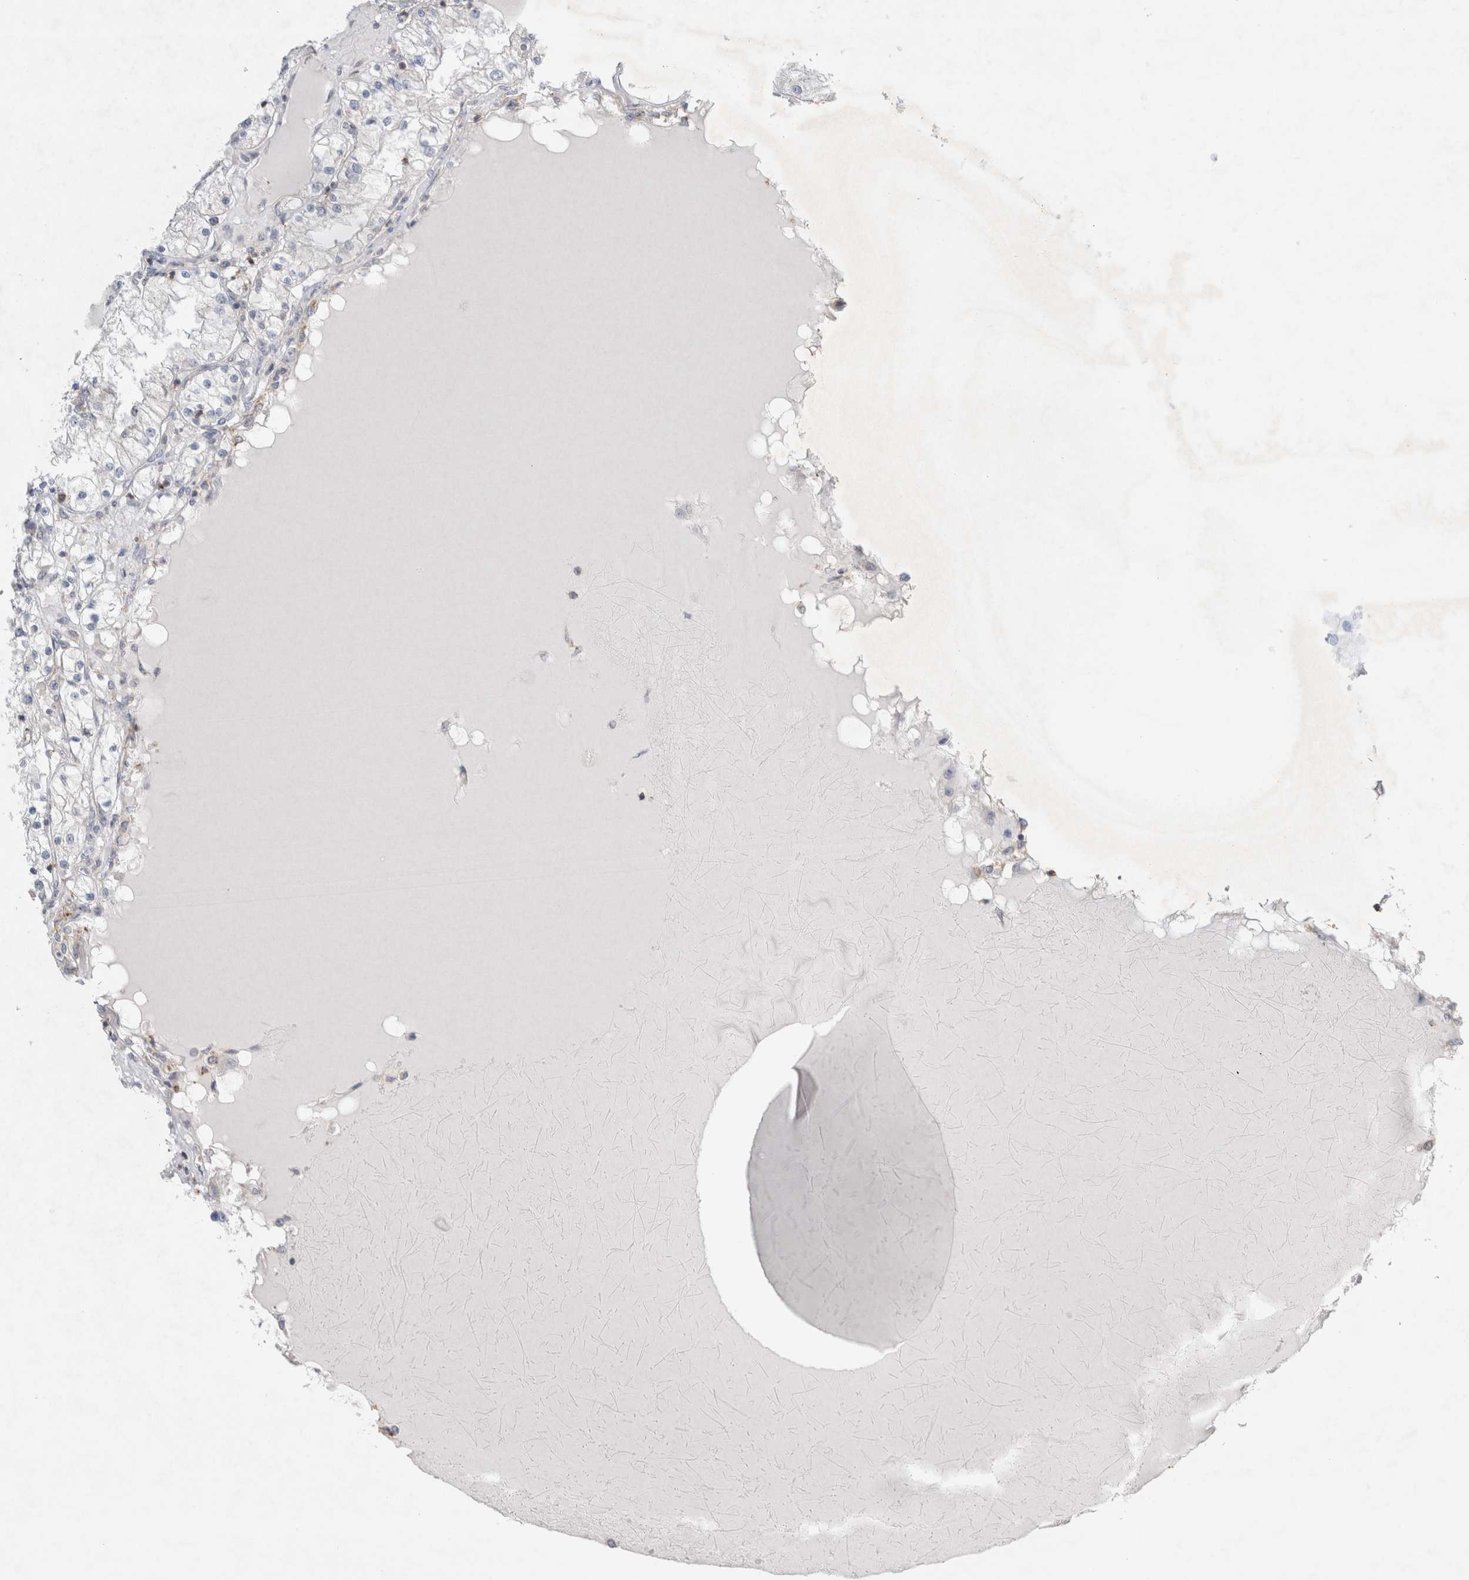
{"staining": {"intensity": "negative", "quantity": "none", "location": "none"}, "tissue": "renal cancer", "cell_type": "Tumor cells", "image_type": "cancer", "snomed": [{"axis": "morphology", "description": "Adenocarcinoma, NOS"}, {"axis": "topography", "description": "Kidney"}], "caption": "This is an immunohistochemistry micrograph of renal cancer. There is no expression in tumor cells.", "gene": "ZNF23", "patient": {"sex": "male", "age": 68}}